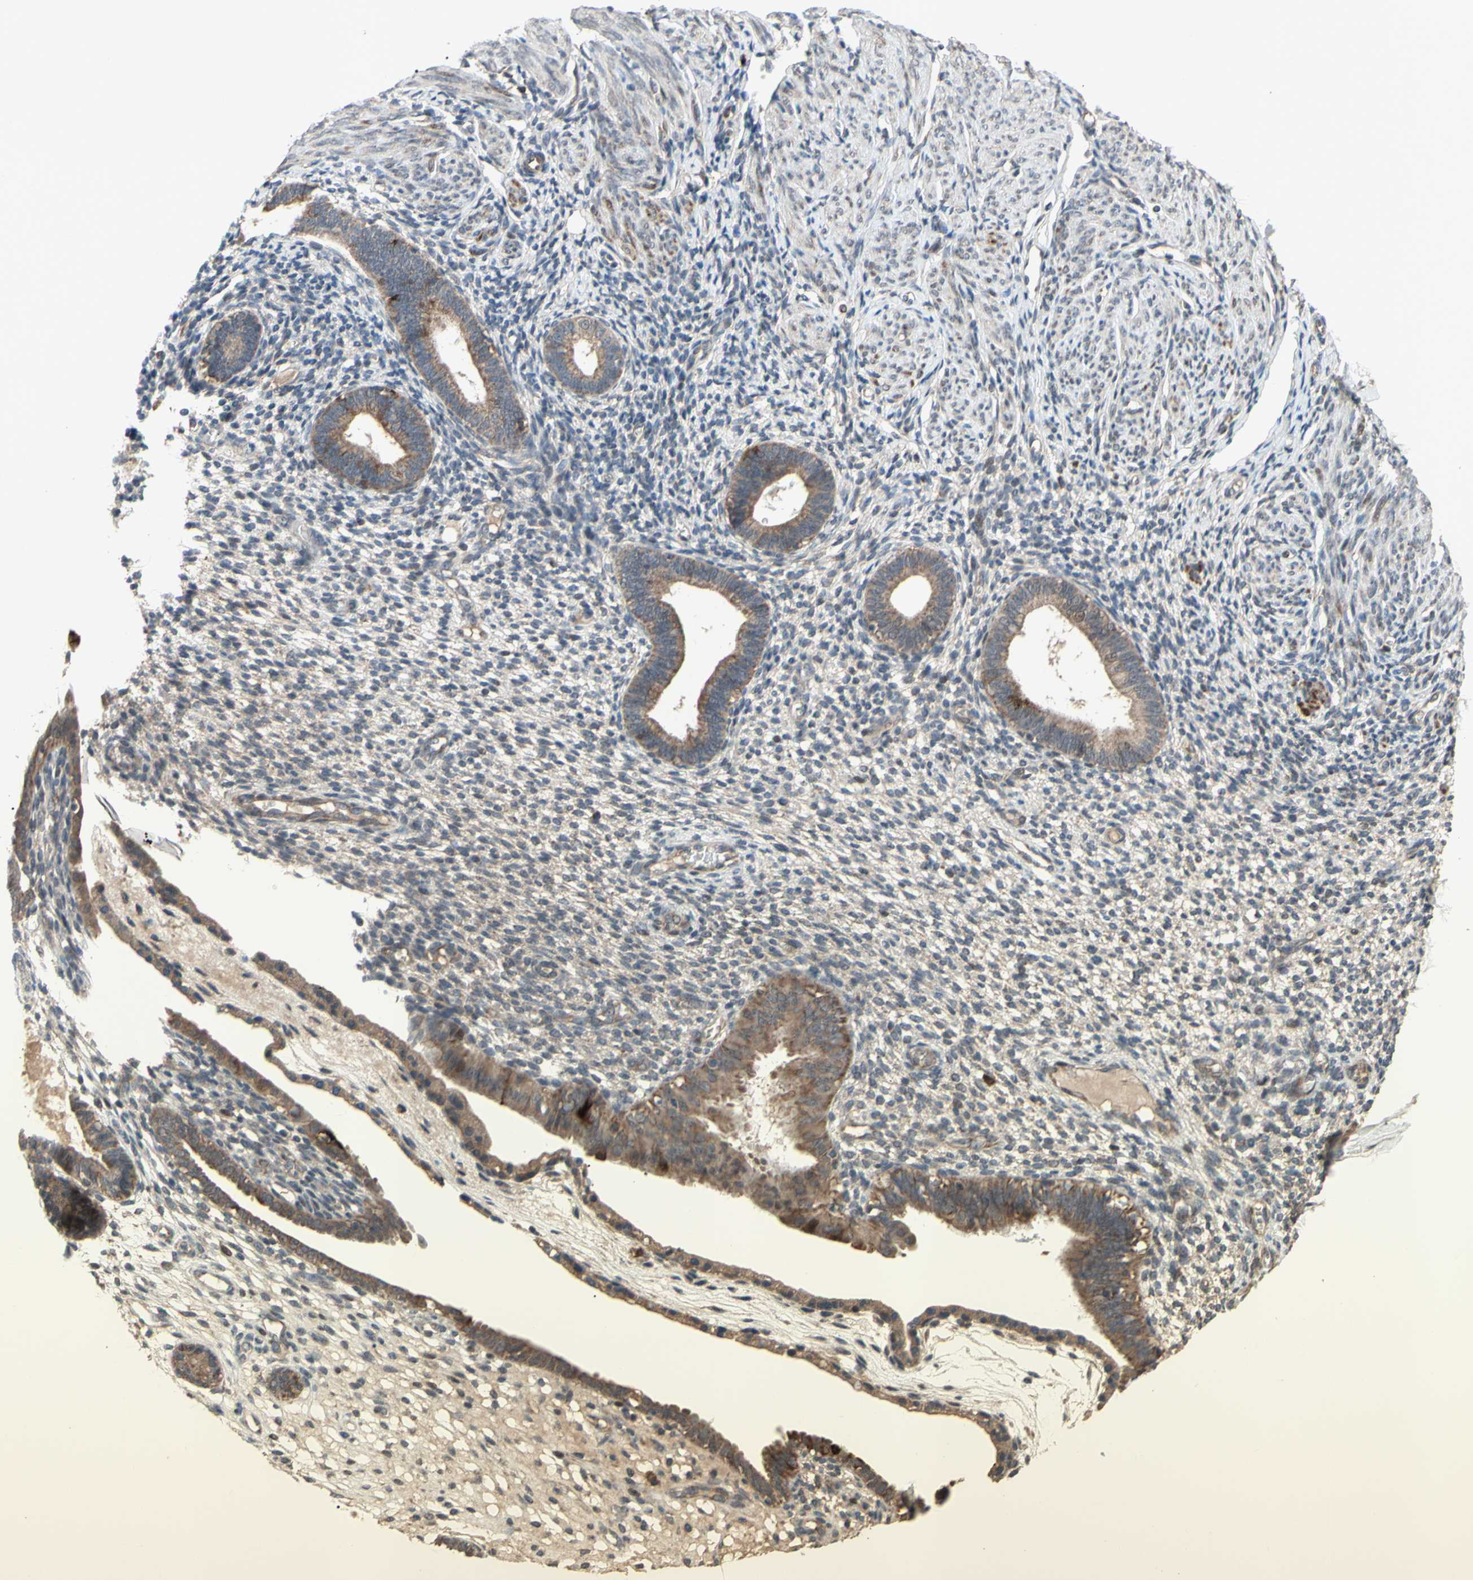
{"staining": {"intensity": "weak", "quantity": "25%-75%", "location": "cytoplasmic/membranous"}, "tissue": "endometrium", "cell_type": "Cells in endometrial stroma", "image_type": "normal", "snomed": [{"axis": "morphology", "description": "Normal tissue, NOS"}, {"axis": "topography", "description": "Endometrium"}], "caption": "A photomicrograph showing weak cytoplasmic/membranous expression in approximately 25%-75% of cells in endometrial stroma in unremarkable endometrium, as visualized by brown immunohistochemical staining.", "gene": "CD164", "patient": {"sex": "female", "age": 61}}